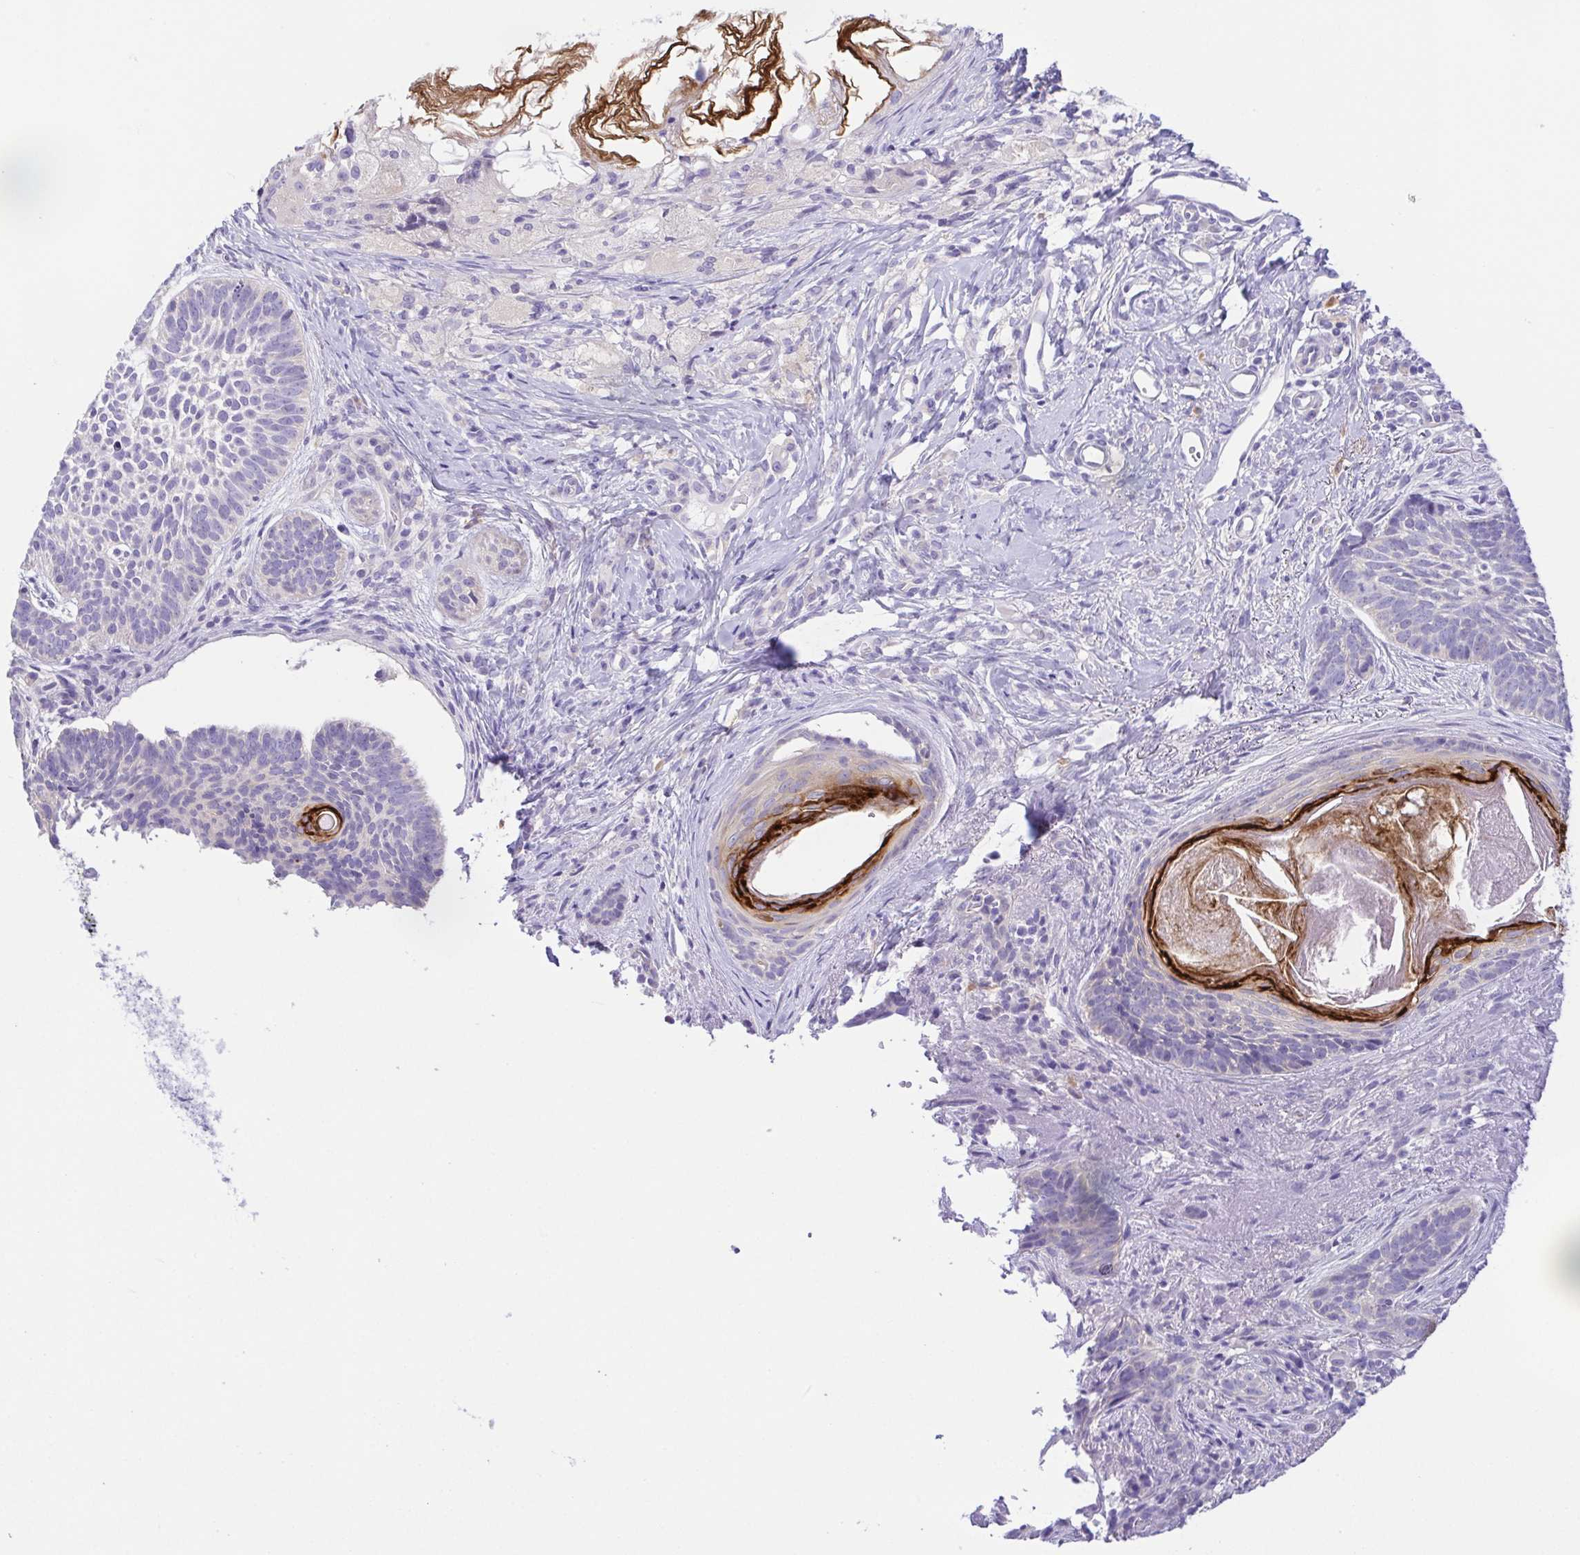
{"staining": {"intensity": "negative", "quantity": "none", "location": "none"}, "tissue": "skin cancer", "cell_type": "Tumor cells", "image_type": "cancer", "snomed": [{"axis": "morphology", "description": "Basal cell carcinoma"}, {"axis": "topography", "description": "Skin"}], "caption": "Histopathology image shows no significant protein expression in tumor cells of basal cell carcinoma (skin).", "gene": "KRTDAP", "patient": {"sex": "female", "age": 74}}